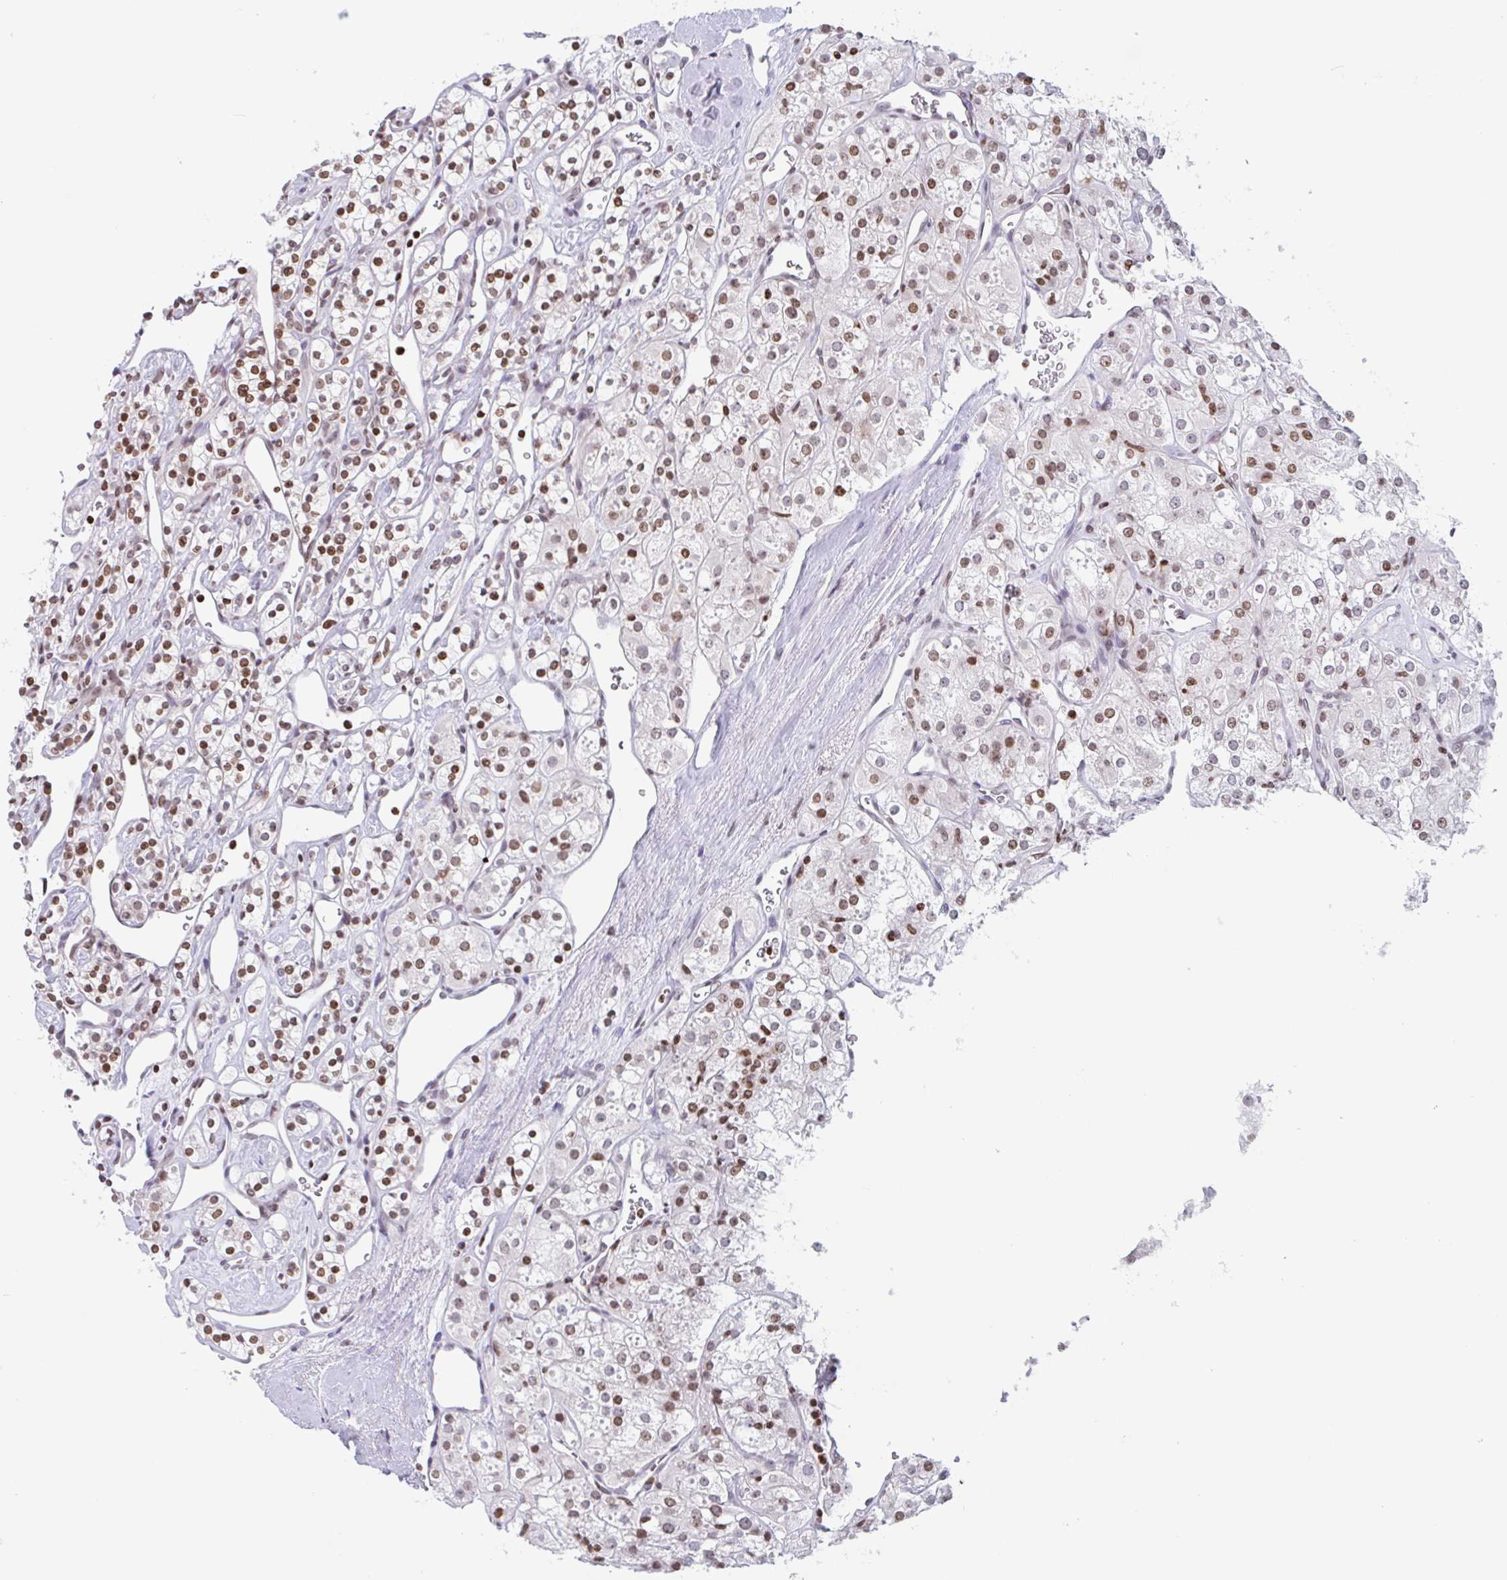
{"staining": {"intensity": "moderate", "quantity": ">75%", "location": "nuclear"}, "tissue": "renal cancer", "cell_type": "Tumor cells", "image_type": "cancer", "snomed": [{"axis": "morphology", "description": "Adenocarcinoma, NOS"}, {"axis": "topography", "description": "Kidney"}], "caption": "High-power microscopy captured an immunohistochemistry photomicrograph of renal cancer, revealing moderate nuclear staining in about >75% of tumor cells.", "gene": "NOL6", "patient": {"sex": "male", "age": 77}}